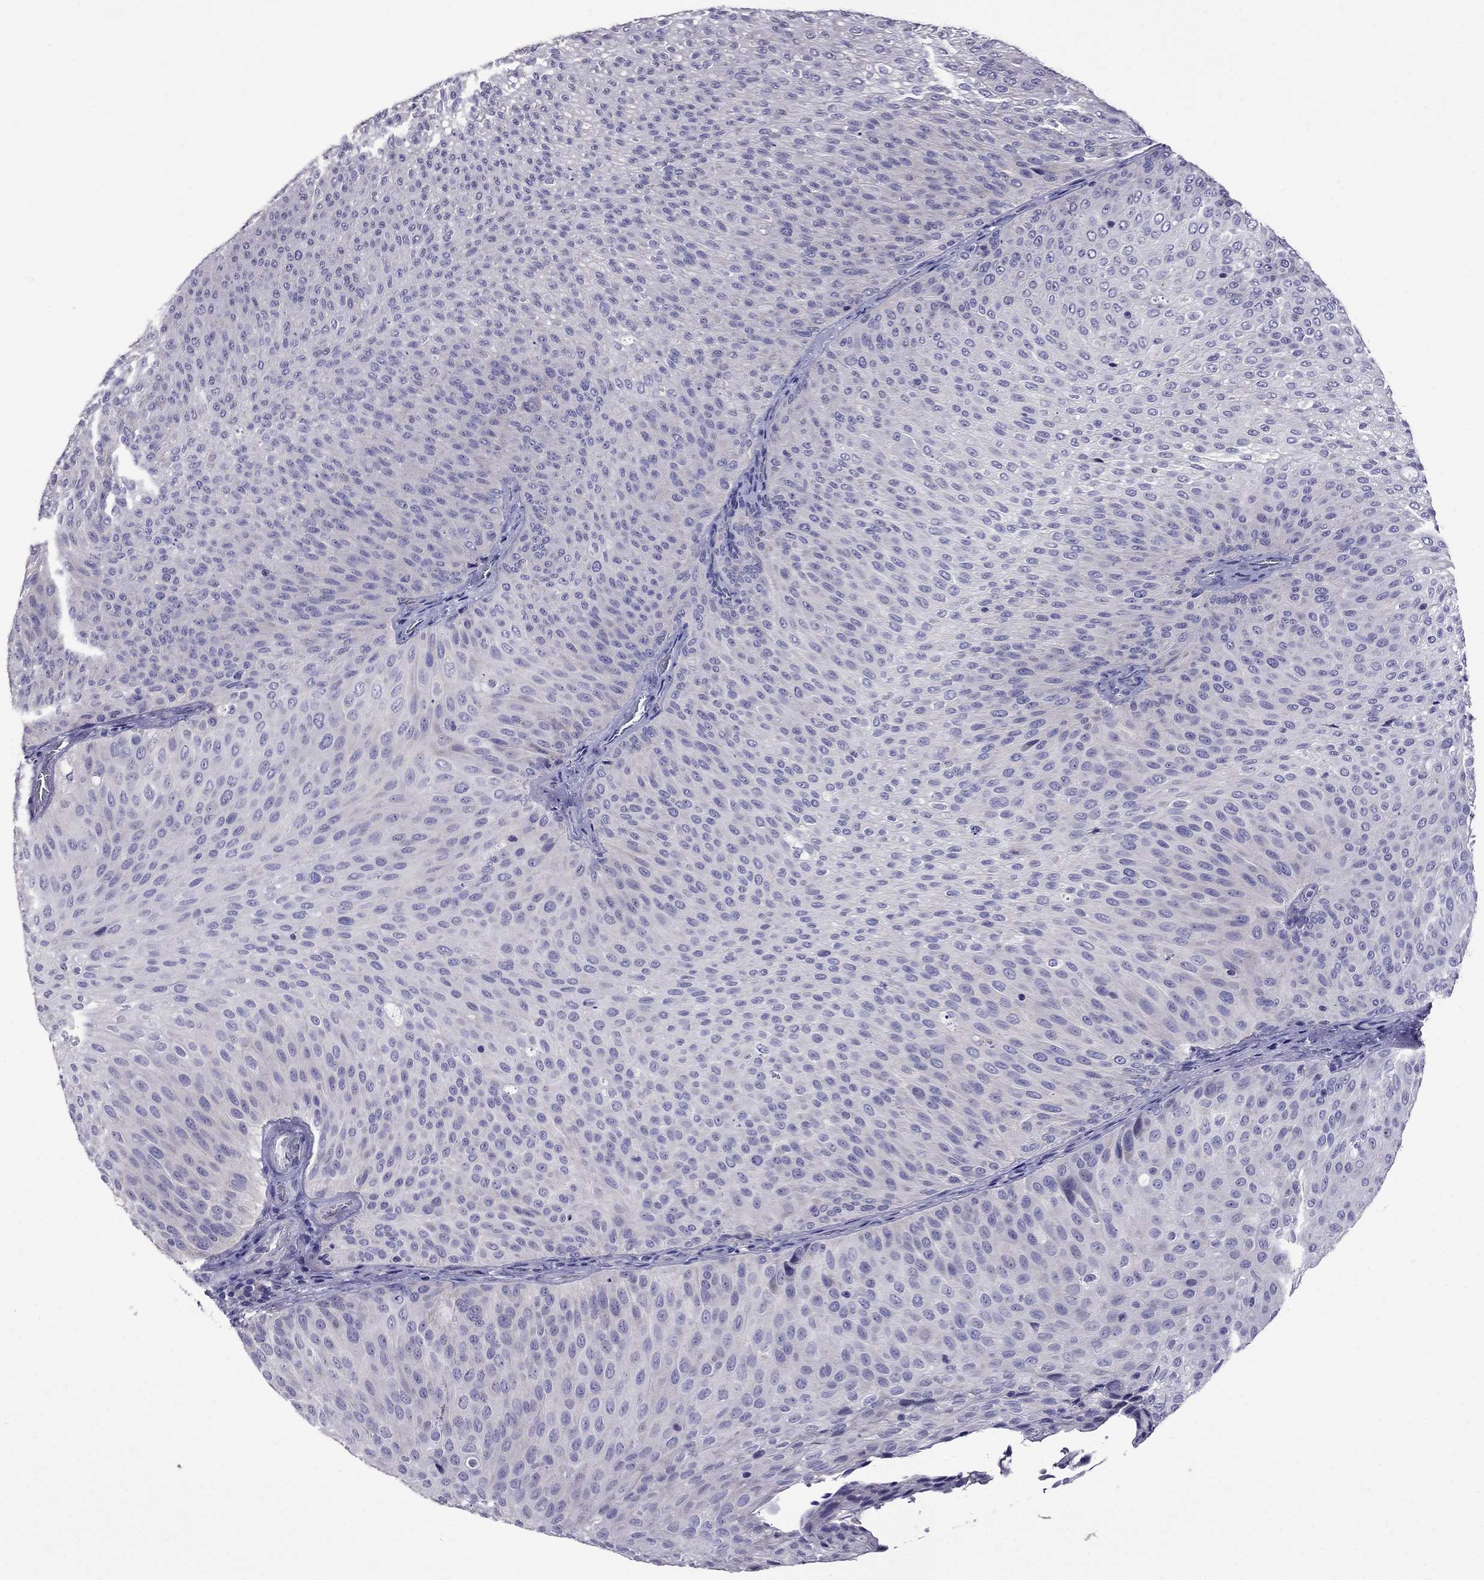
{"staining": {"intensity": "negative", "quantity": "none", "location": "none"}, "tissue": "urothelial cancer", "cell_type": "Tumor cells", "image_type": "cancer", "snomed": [{"axis": "morphology", "description": "Urothelial carcinoma, Low grade"}, {"axis": "topography", "description": "Urinary bladder"}], "caption": "IHC image of human urothelial carcinoma (low-grade) stained for a protein (brown), which reveals no positivity in tumor cells.", "gene": "OXCT2", "patient": {"sex": "male", "age": 78}}